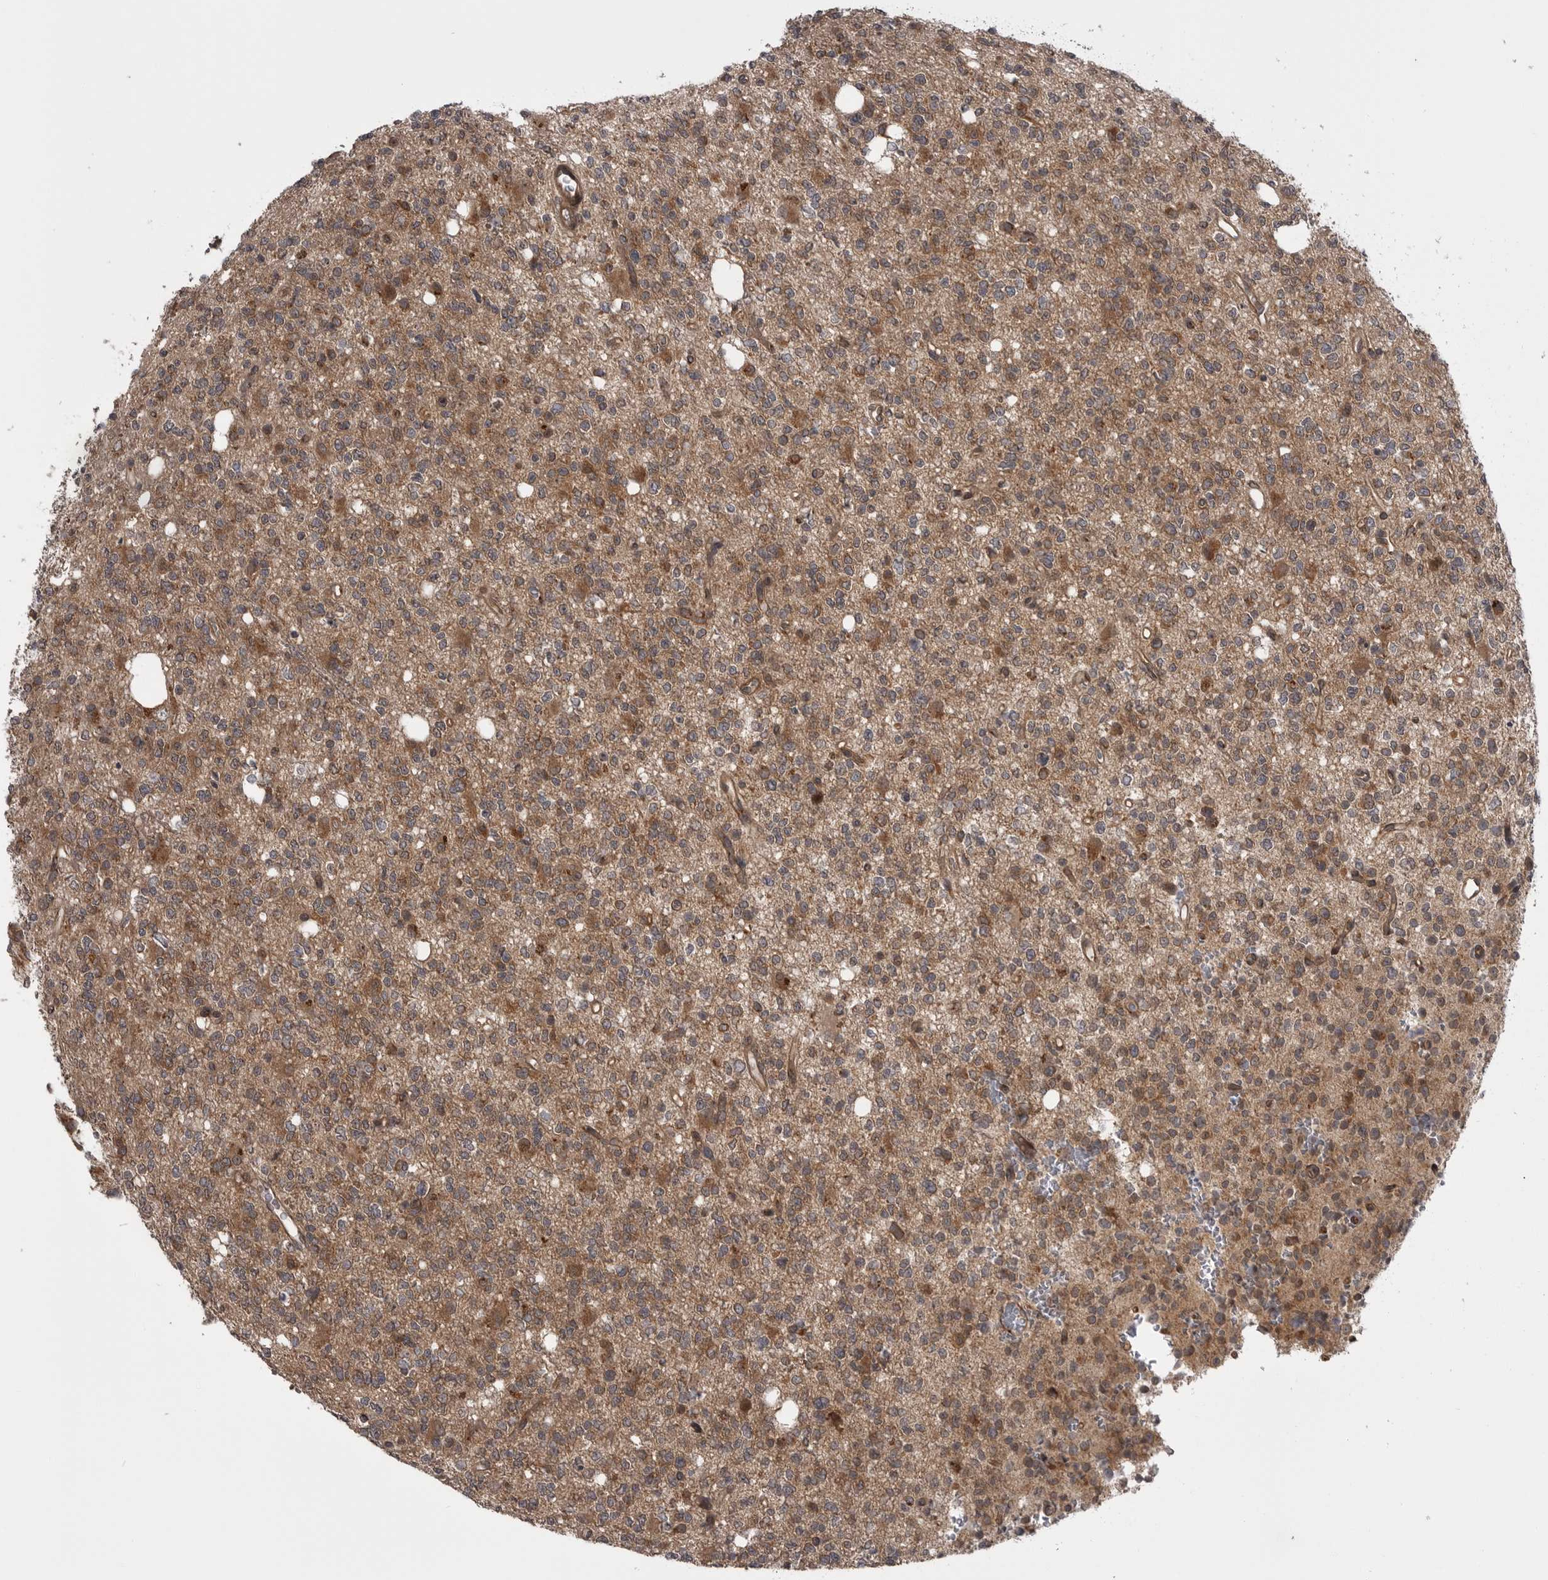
{"staining": {"intensity": "moderate", "quantity": ">75%", "location": "cytoplasmic/membranous"}, "tissue": "glioma", "cell_type": "Tumor cells", "image_type": "cancer", "snomed": [{"axis": "morphology", "description": "Glioma, malignant, High grade"}, {"axis": "topography", "description": "Brain"}], "caption": "Immunohistochemistry (IHC) (DAB (3,3'-diaminobenzidine)) staining of human high-grade glioma (malignant) shows moderate cytoplasmic/membranous protein staining in about >75% of tumor cells.", "gene": "PDCL", "patient": {"sex": "female", "age": 62}}